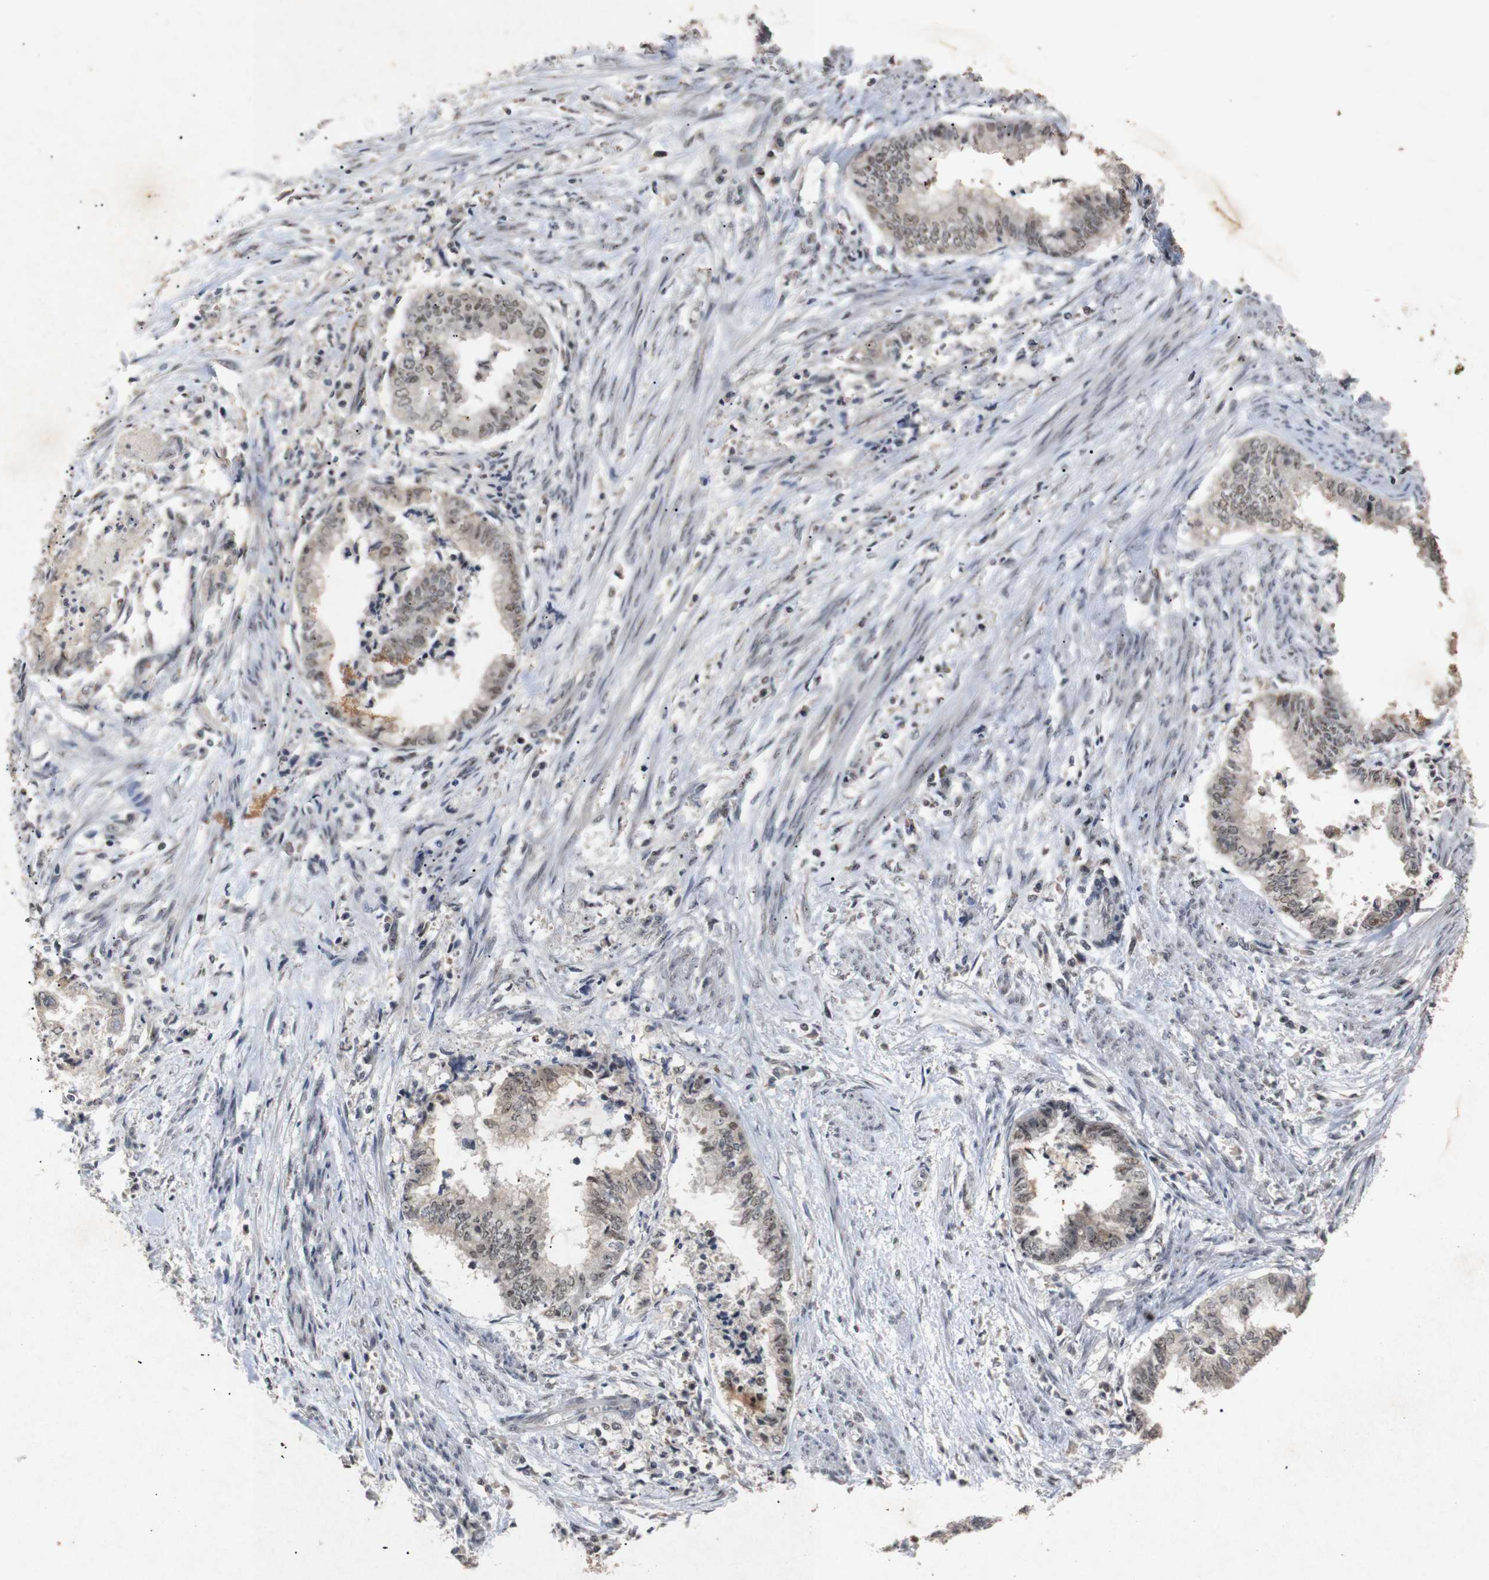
{"staining": {"intensity": "weak", "quantity": "25%-75%", "location": "cytoplasmic/membranous,nuclear"}, "tissue": "endometrial cancer", "cell_type": "Tumor cells", "image_type": "cancer", "snomed": [{"axis": "morphology", "description": "Necrosis, NOS"}, {"axis": "morphology", "description": "Adenocarcinoma, NOS"}, {"axis": "topography", "description": "Endometrium"}], "caption": "Weak cytoplasmic/membranous and nuclear staining for a protein is present in about 25%-75% of tumor cells of endometrial cancer (adenocarcinoma) using immunohistochemistry (IHC).", "gene": "PARN", "patient": {"sex": "female", "age": 79}}